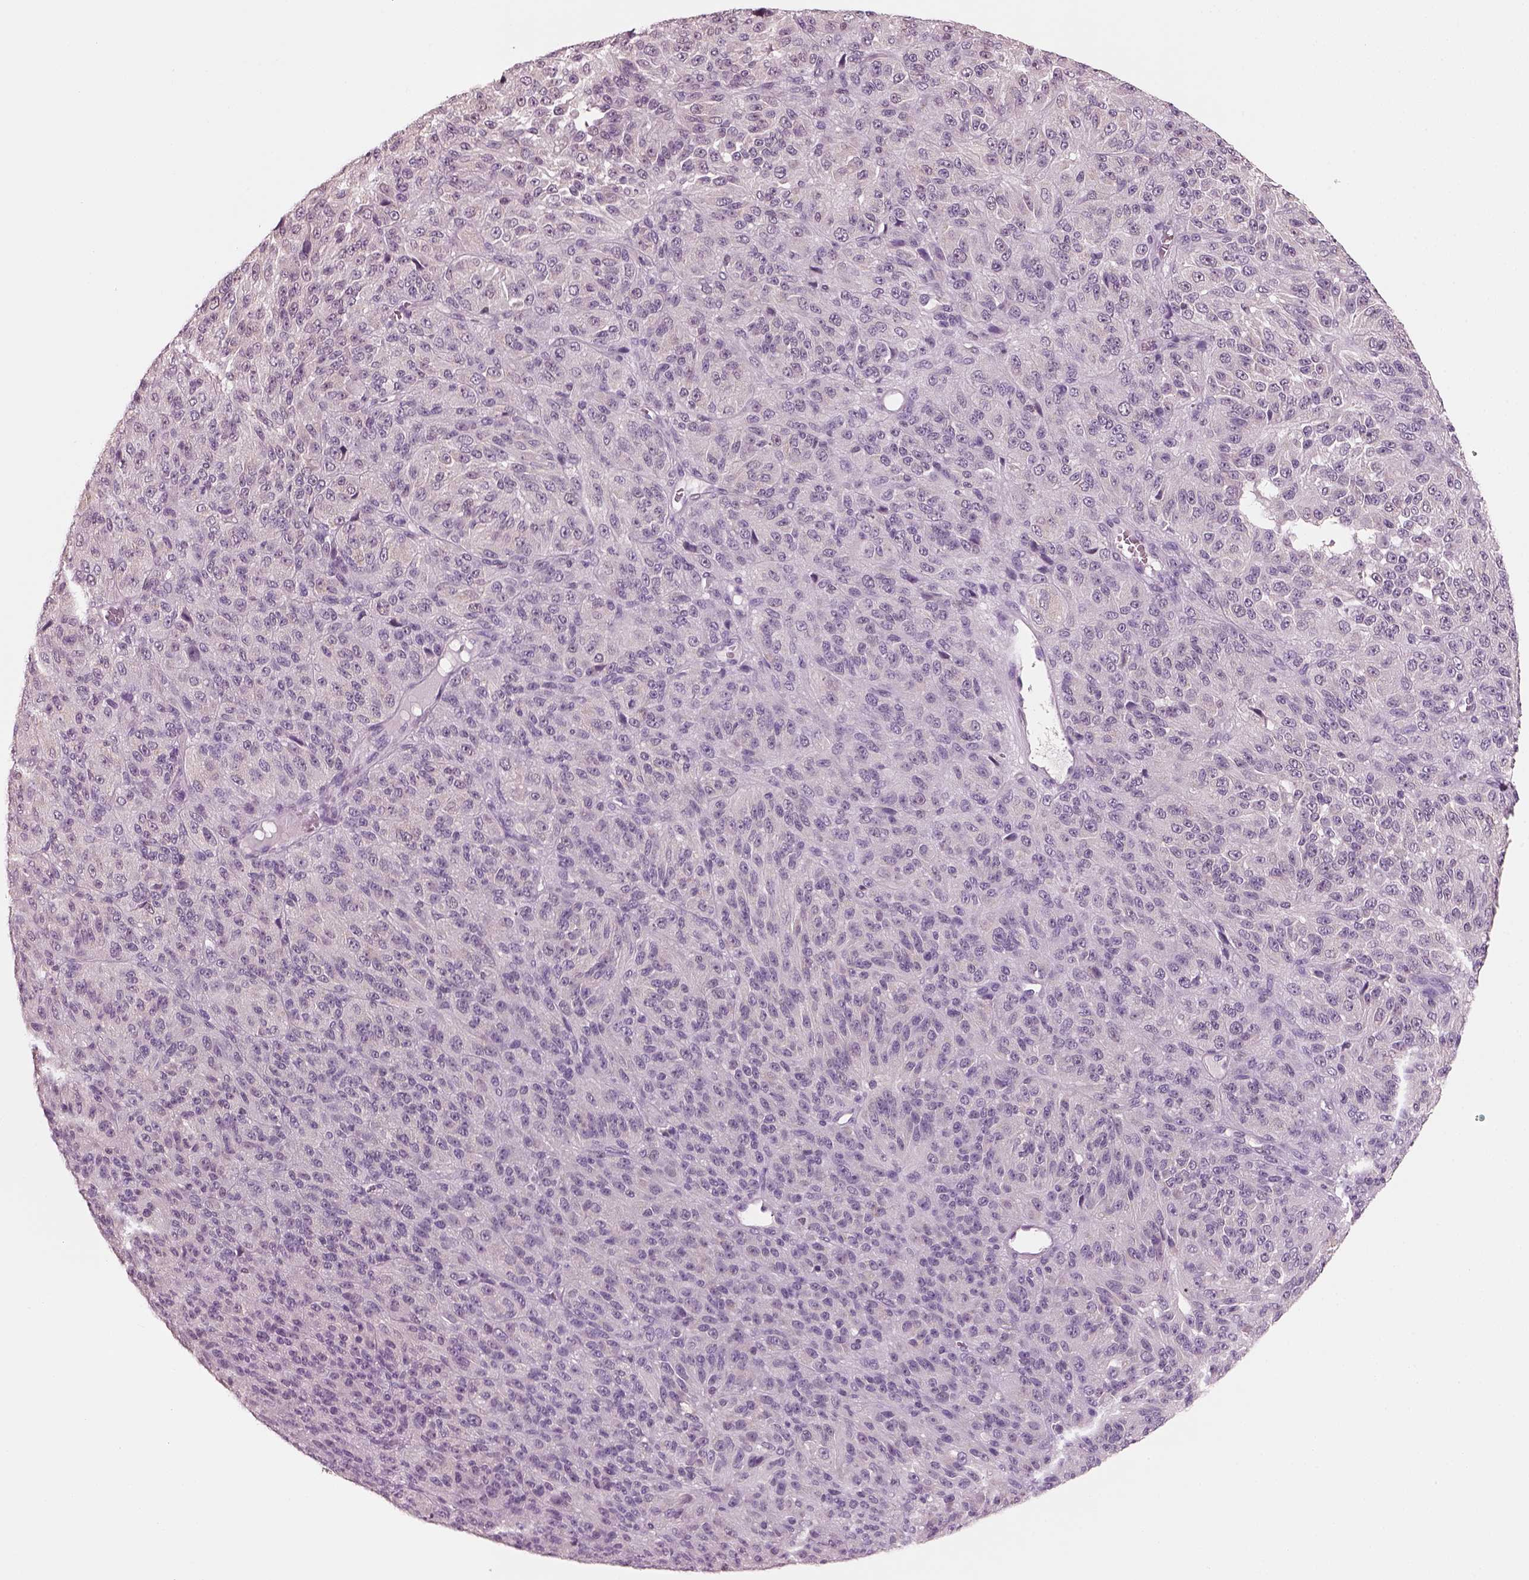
{"staining": {"intensity": "negative", "quantity": "none", "location": "none"}, "tissue": "melanoma", "cell_type": "Tumor cells", "image_type": "cancer", "snomed": [{"axis": "morphology", "description": "Malignant melanoma, Metastatic site"}, {"axis": "topography", "description": "Brain"}], "caption": "DAB (3,3'-diaminobenzidine) immunohistochemical staining of human melanoma displays no significant positivity in tumor cells. Nuclei are stained in blue.", "gene": "ELSPBP1", "patient": {"sex": "female", "age": 56}}